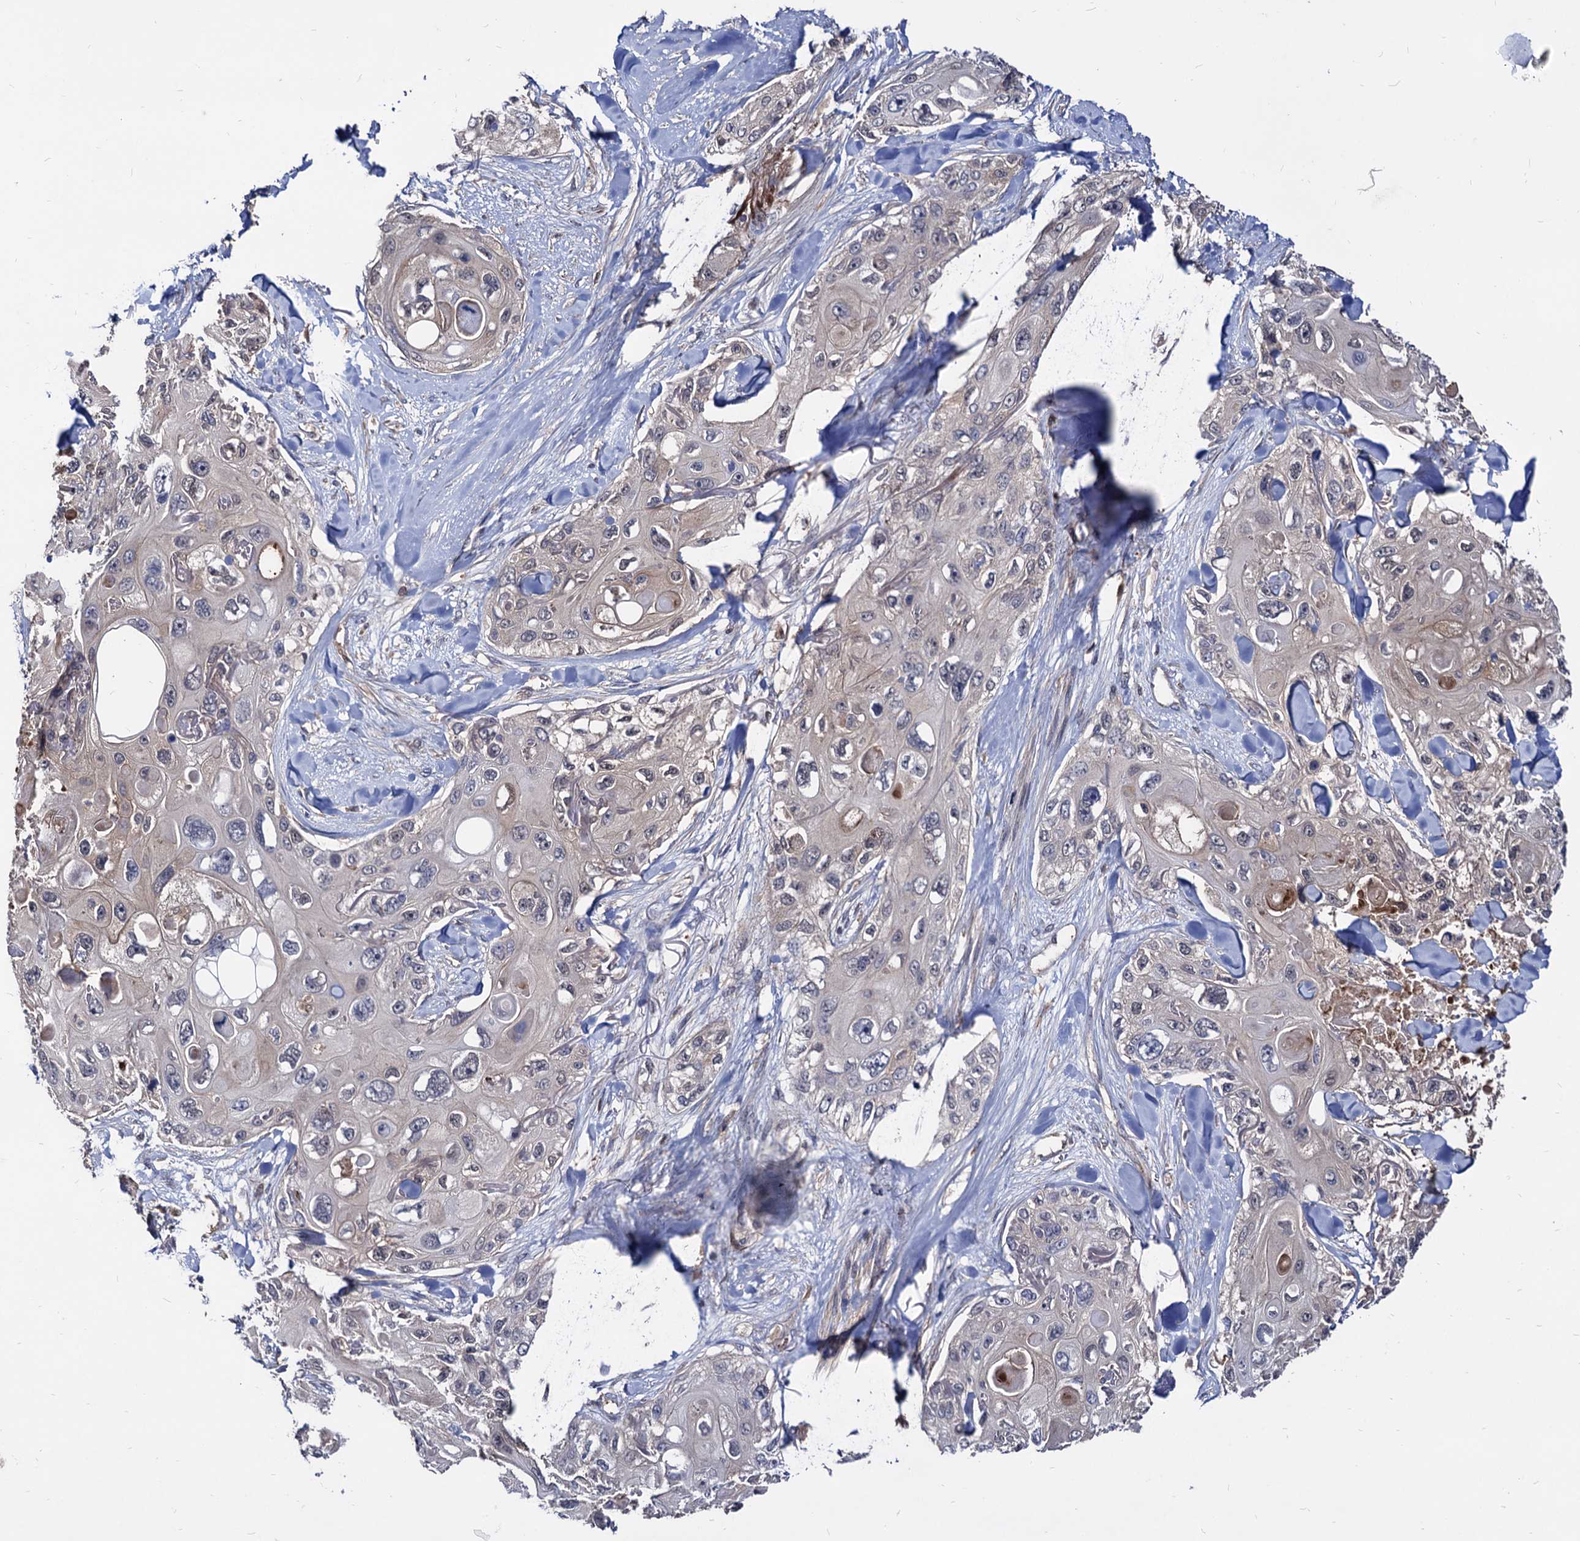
{"staining": {"intensity": "negative", "quantity": "none", "location": "none"}, "tissue": "skin cancer", "cell_type": "Tumor cells", "image_type": "cancer", "snomed": [{"axis": "morphology", "description": "Normal tissue, NOS"}, {"axis": "morphology", "description": "Squamous cell carcinoma, NOS"}, {"axis": "topography", "description": "Skin"}], "caption": "DAB immunohistochemical staining of human squamous cell carcinoma (skin) displays no significant expression in tumor cells. (DAB (3,3'-diaminobenzidine) IHC visualized using brightfield microscopy, high magnification).", "gene": "CPPED1", "patient": {"sex": "male", "age": 72}}